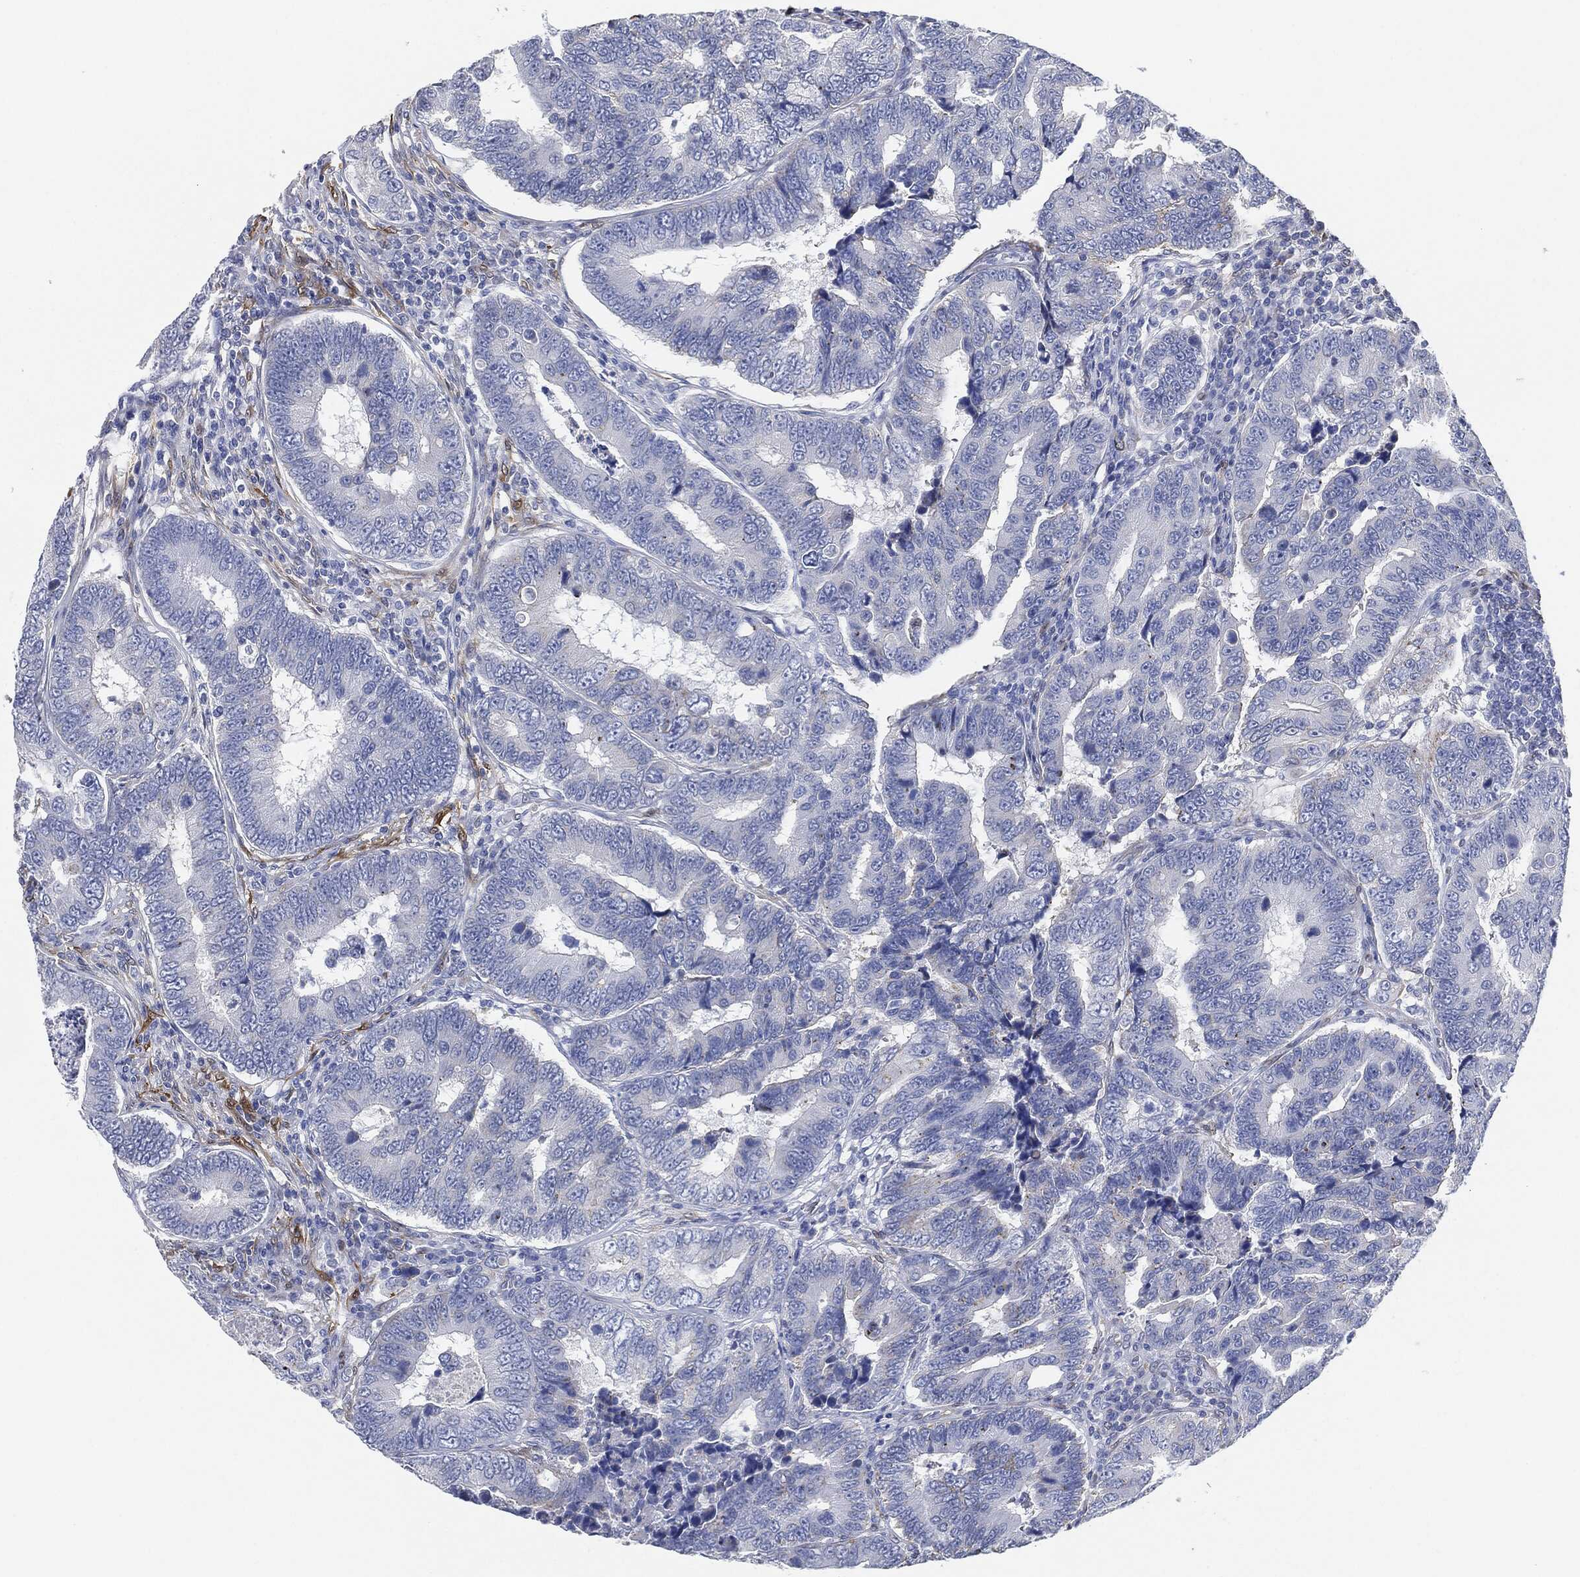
{"staining": {"intensity": "negative", "quantity": "none", "location": "none"}, "tissue": "colorectal cancer", "cell_type": "Tumor cells", "image_type": "cancer", "snomed": [{"axis": "morphology", "description": "Adenocarcinoma, NOS"}, {"axis": "topography", "description": "Colon"}], "caption": "An IHC micrograph of colorectal cancer is shown. There is no staining in tumor cells of colorectal cancer.", "gene": "TAGLN", "patient": {"sex": "female", "age": 72}}